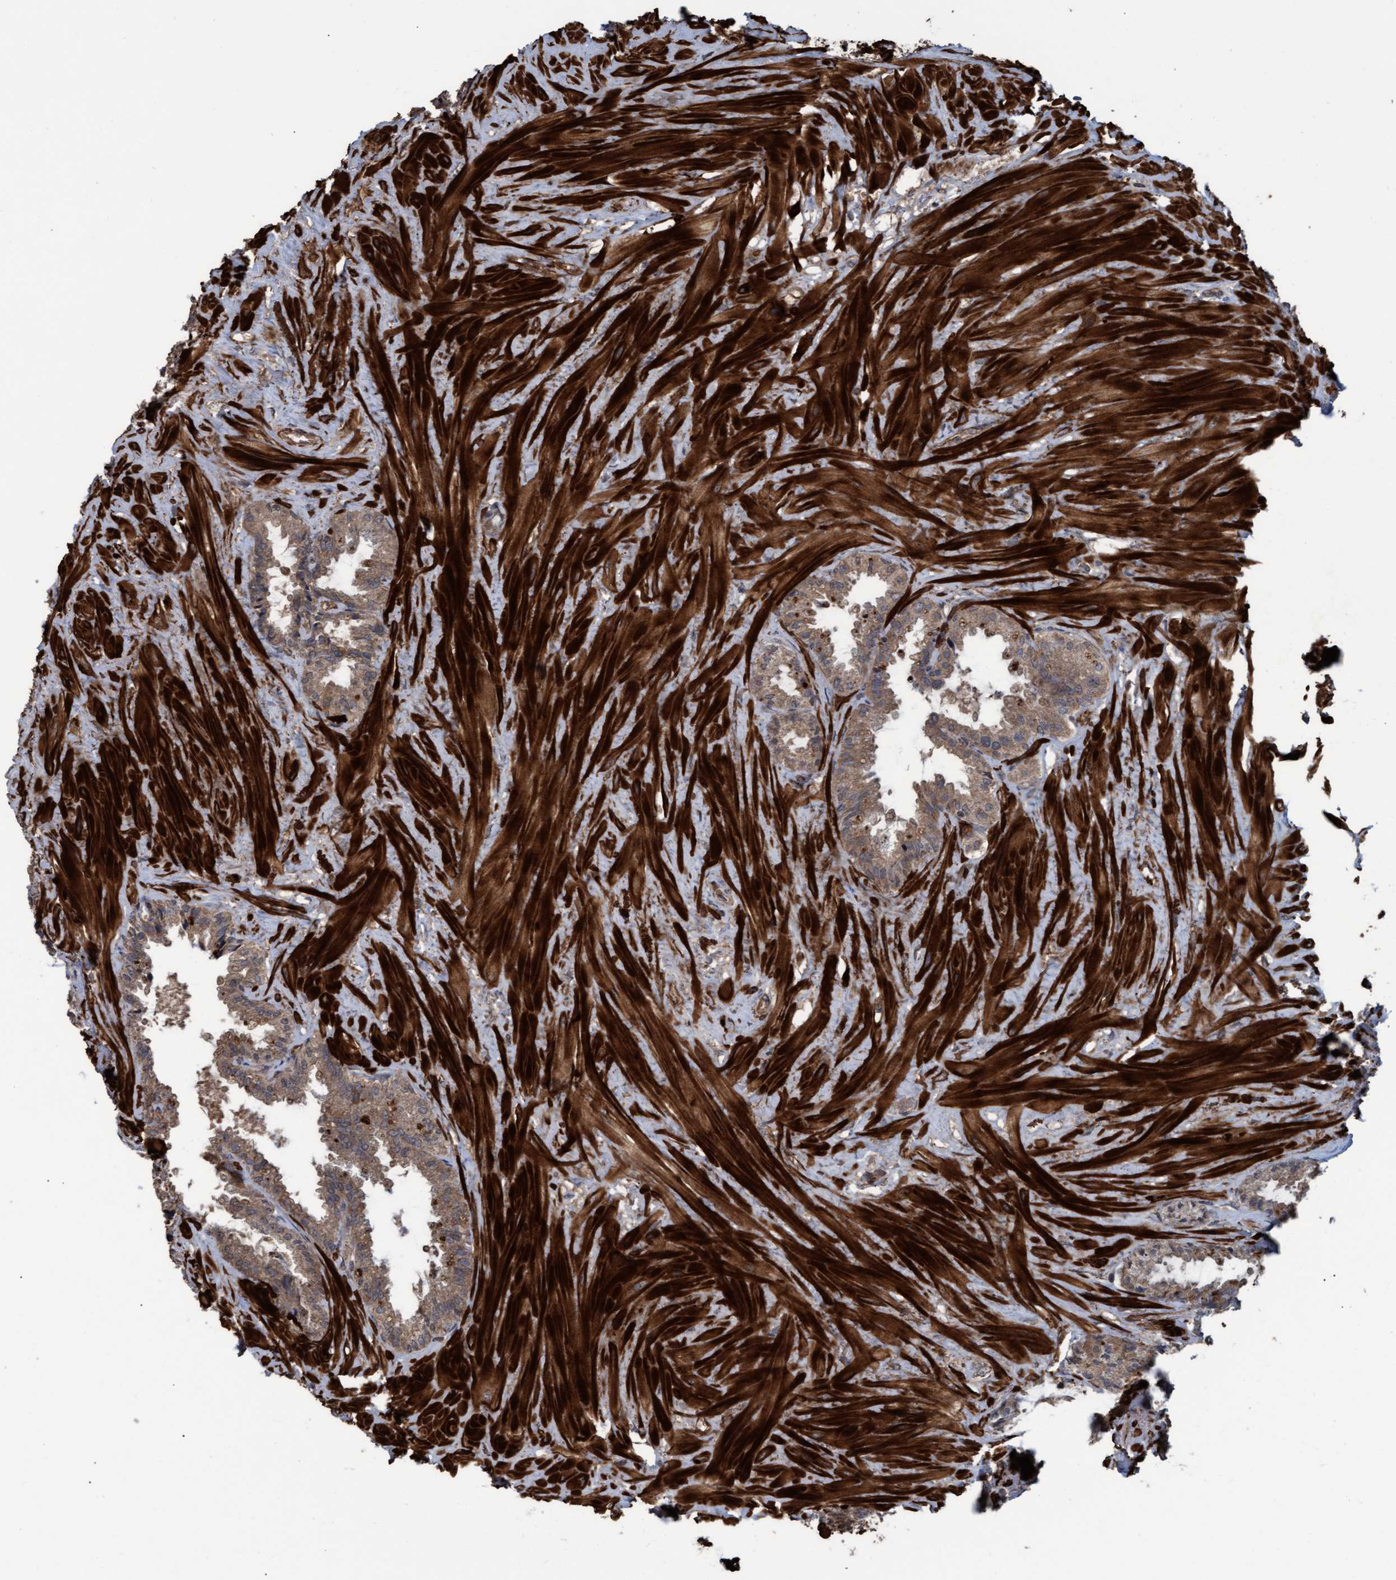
{"staining": {"intensity": "moderate", "quantity": ">75%", "location": "cytoplasmic/membranous"}, "tissue": "seminal vesicle", "cell_type": "Glandular cells", "image_type": "normal", "snomed": [{"axis": "morphology", "description": "Normal tissue, NOS"}, {"axis": "topography", "description": "Seminal veicle"}], "caption": "Immunohistochemical staining of normal seminal vesicle demonstrates >75% levels of moderate cytoplasmic/membranous protein expression in about >75% of glandular cells. The staining is performed using DAB (3,3'-diaminobenzidine) brown chromogen to label protein expression. The nuclei are counter-stained blue using hematoxylin.", "gene": "GGT6", "patient": {"sex": "male", "age": 46}}